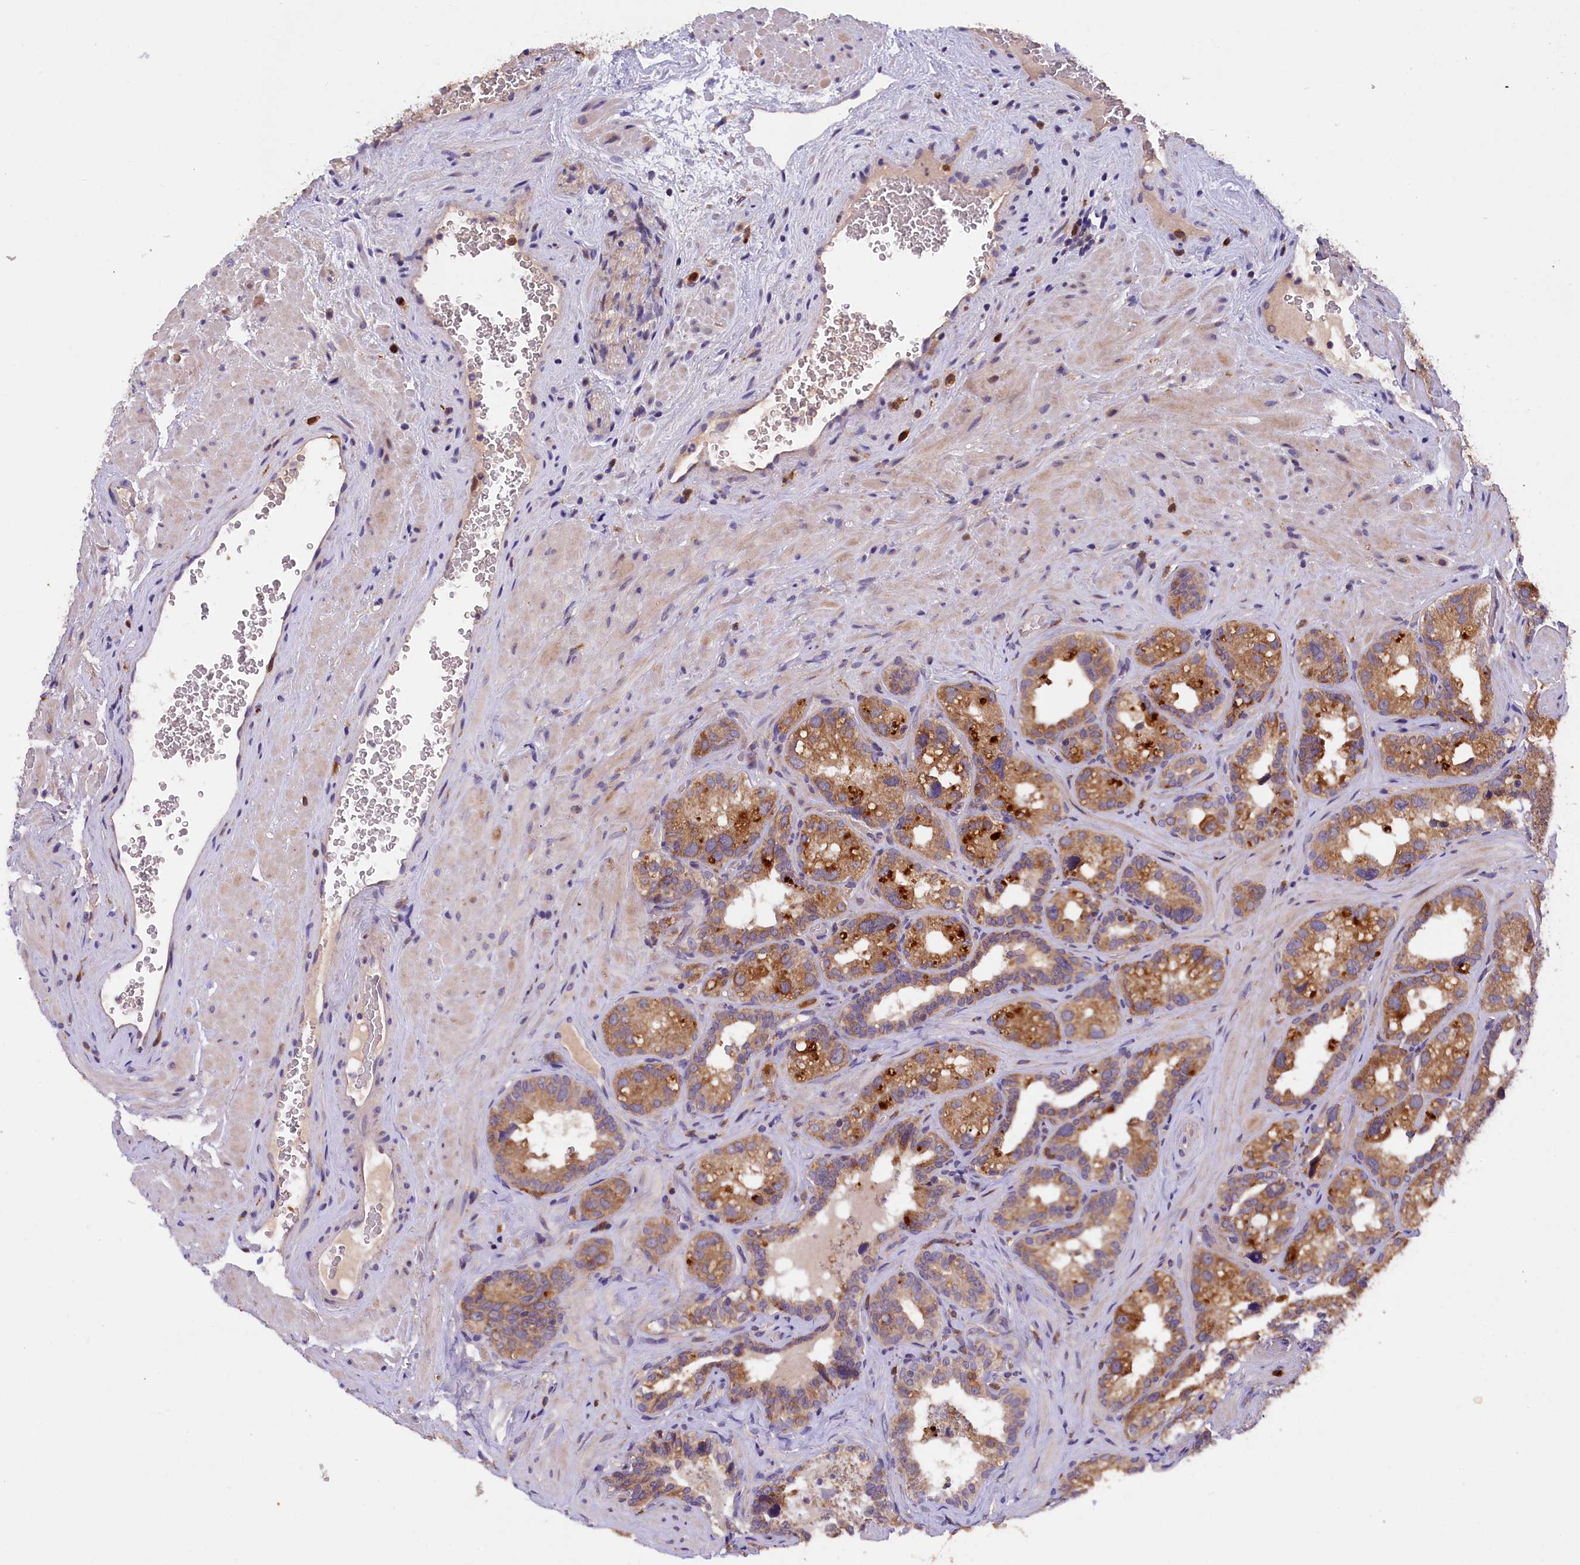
{"staining": {"intensity": "moderate", "quantity": ">75%", "location": "cytoplasmic/membranous"}, "tissue": "seminal vesicle", "cell_type": "Glandular cells", "image_type": "normal", "snomed": [{"axis": "morphology", "description": "Normal tissue, NOS"}, {"axis": "topography", "description": "Seminal veicle"}, {"axis": "topography", "description": "Peripheral nerve tissue"}], "caption": "Immunohistochemistry (IHC) image of normal human seminal vesicle stained for a protein (brown), which displays medium levels of moderate cytoplasmic/membranous positivity in approximately >75% of glandular cells.", "gene": "NAIP", "patient": {"sex": "male", "age": 67}}